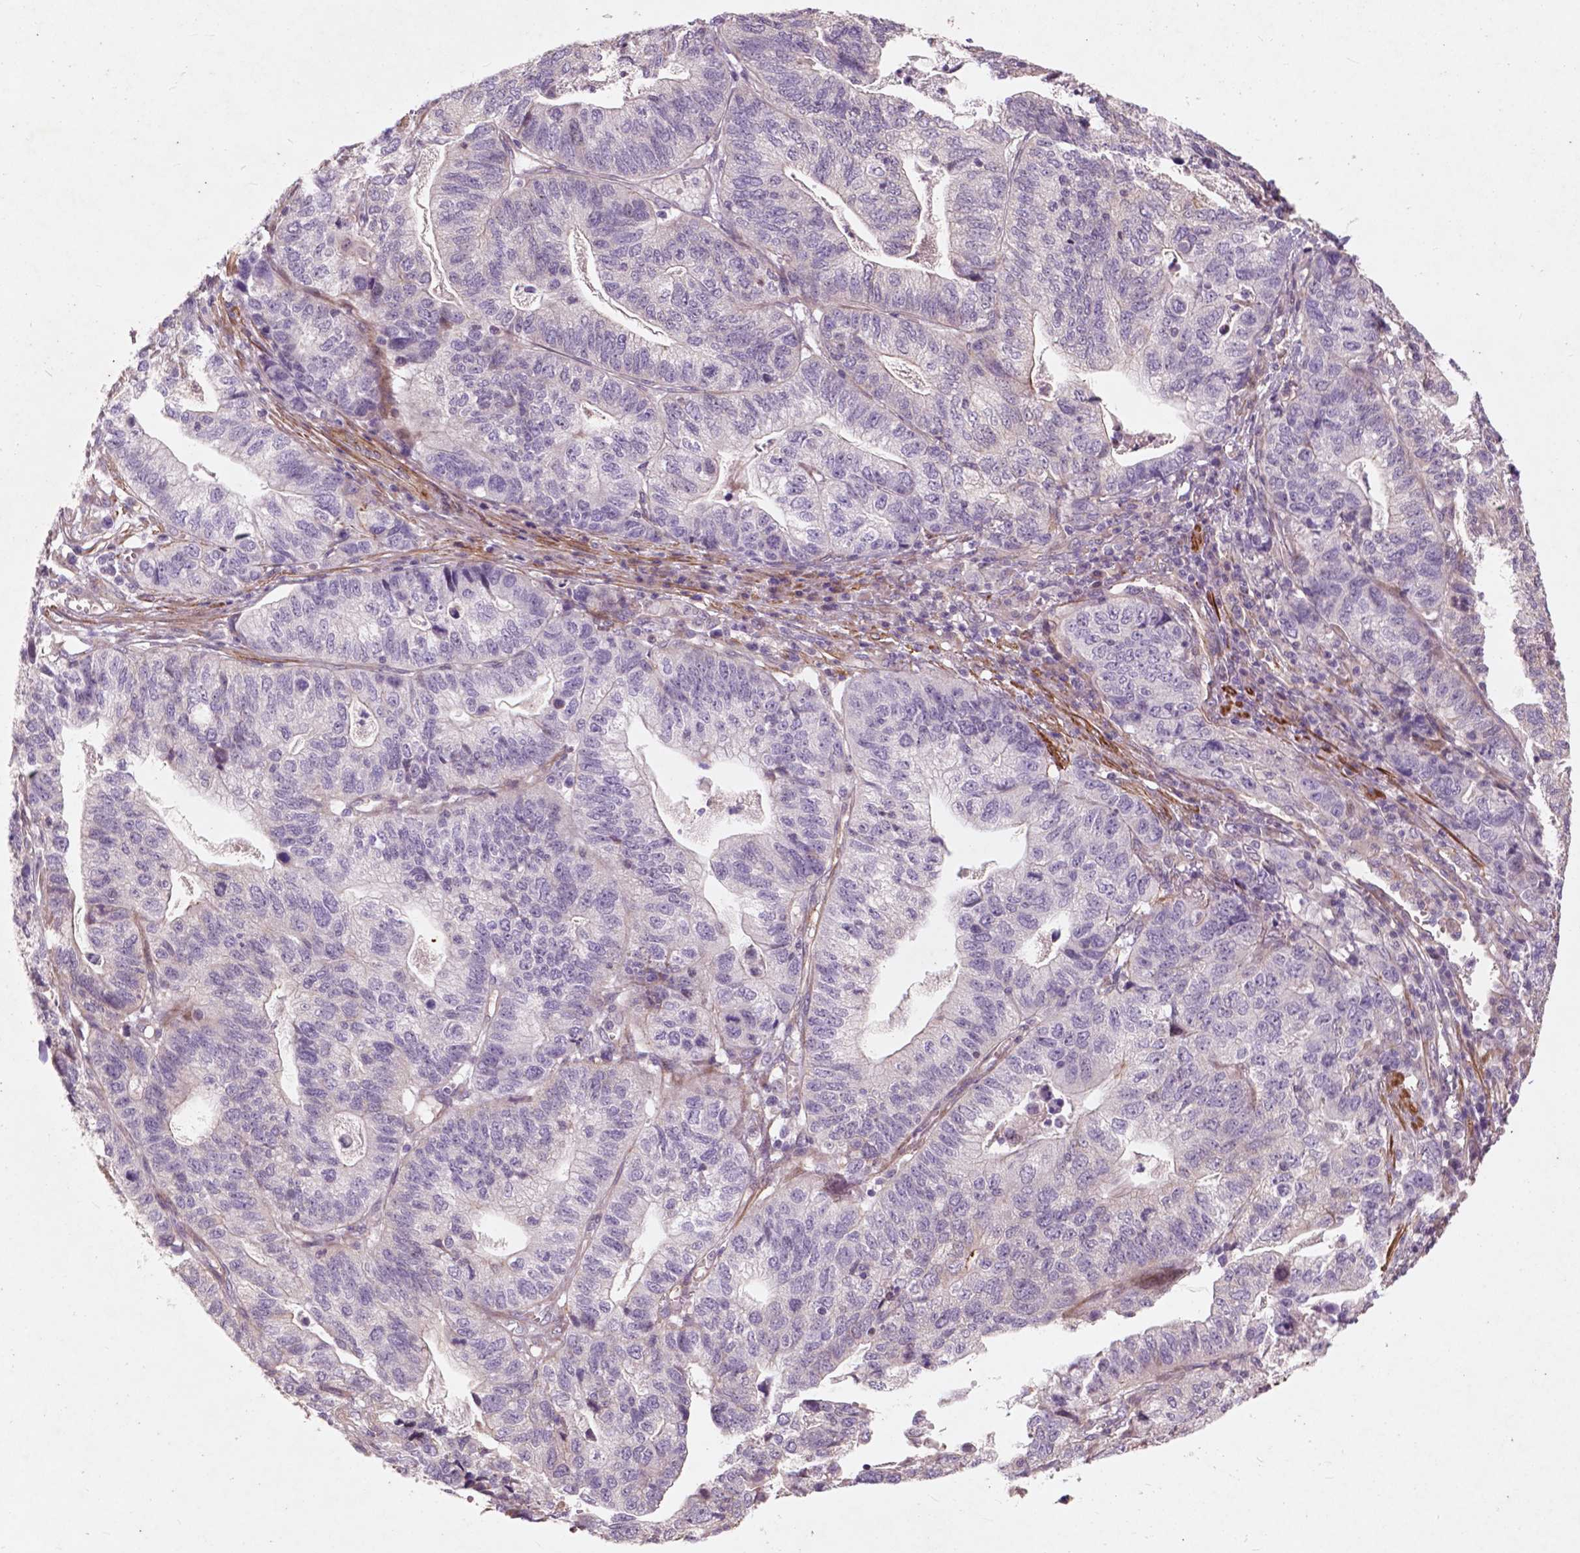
{"staining": {"intensity": "negative", "quantity": "none", "location": "none"}, "tissue": "stomach cancer", "cell_type": "Tumor cells", "image_type": "cancer", "snomed": [{"axis": "morphology", "description": "Adenocarcinoma, NOS"}, {"axis": "topography", "description": "Stomach, upper"}], "caption": "Immunohistochemistry (IHC) of human adenocarcinoma (stomach) exhibits no positivity in tumor cells.", "gene": "RFPL4B", "patient": {"sex": "female", "age": 67}}